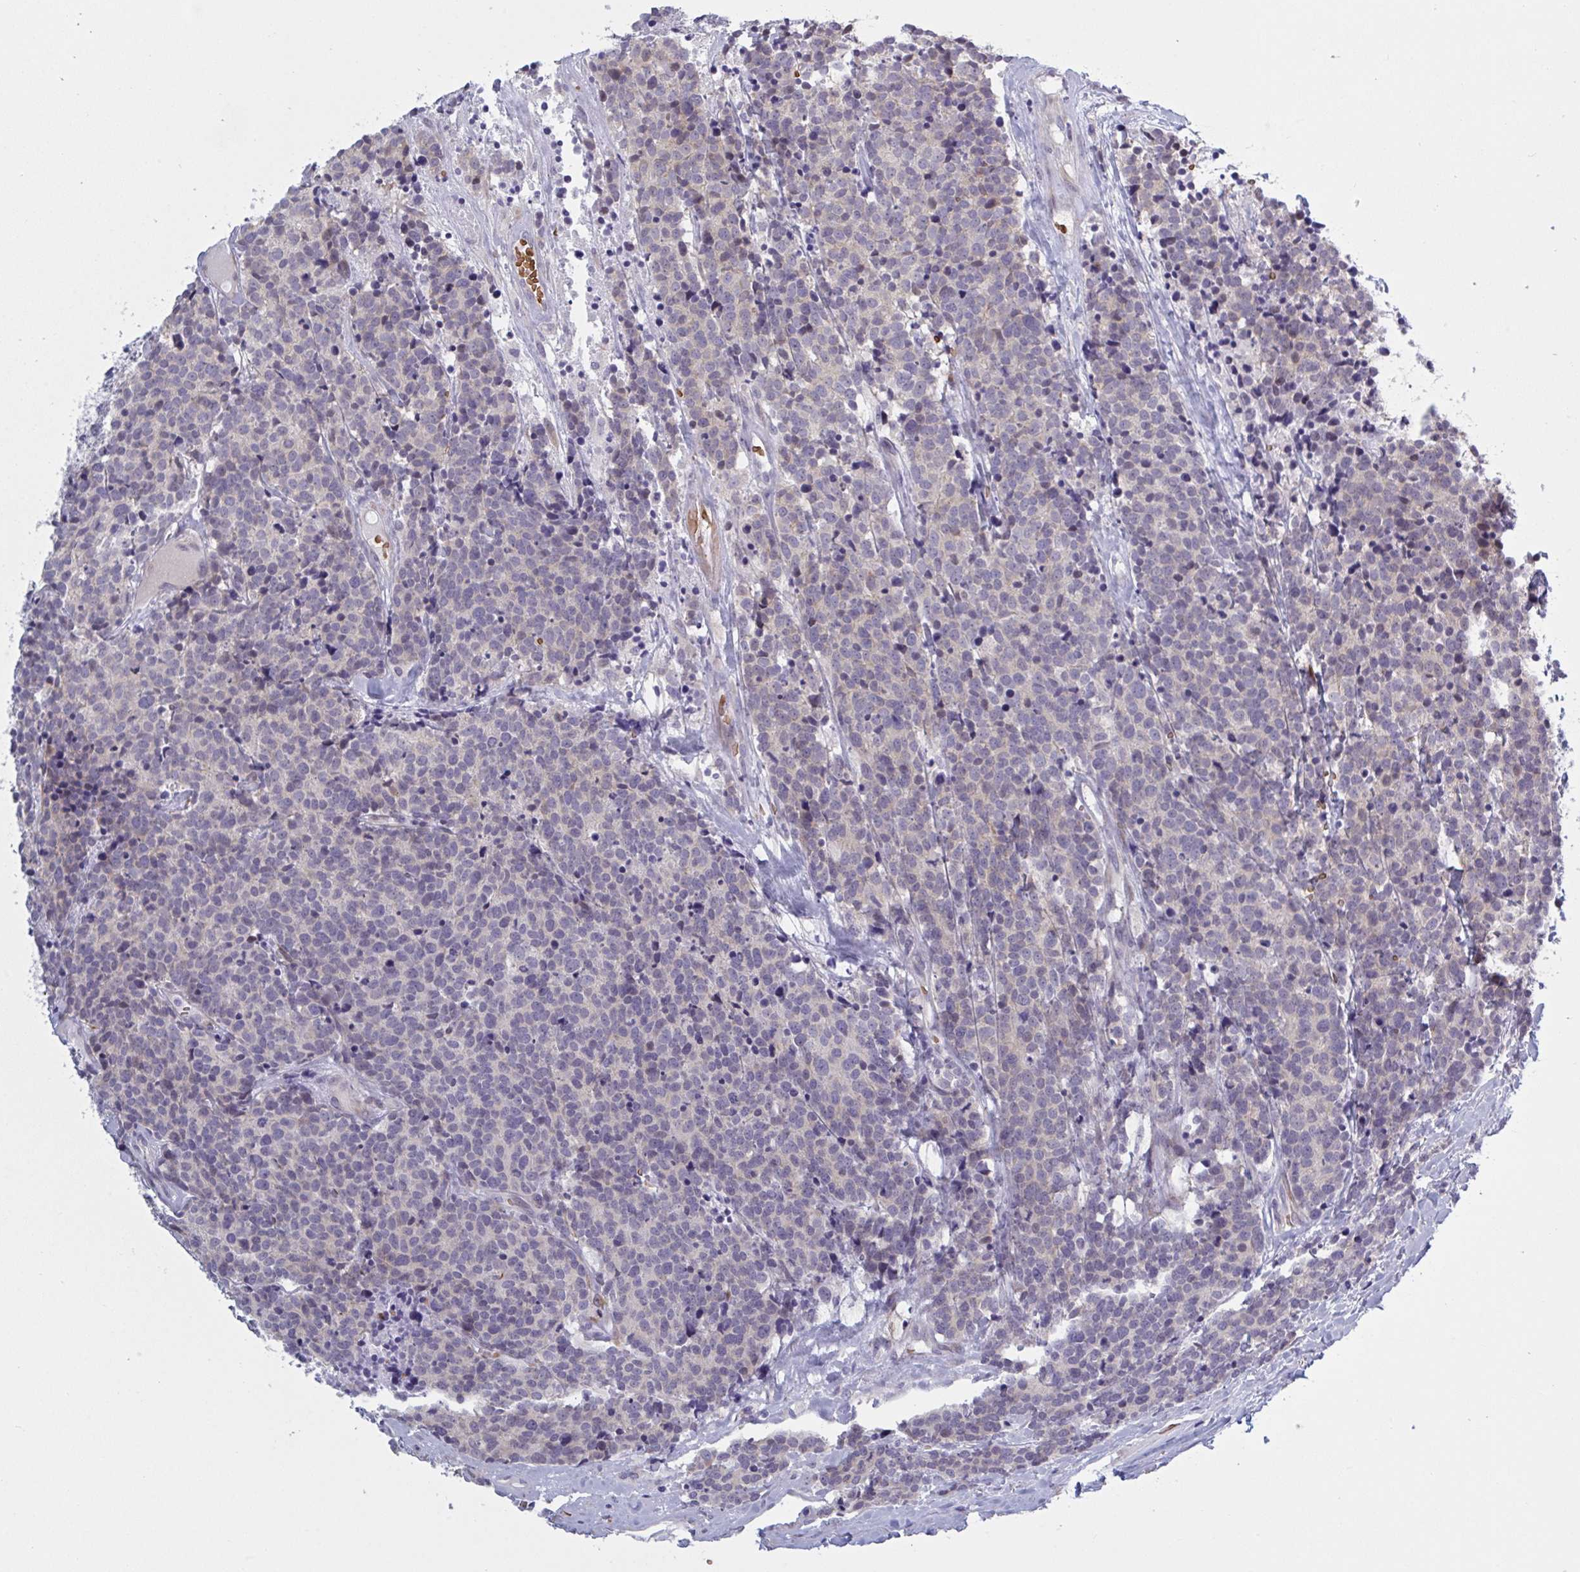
{"staining": {"intensity": "negative", "quantity": "none", "location": "none"}, "tissue": "carcinoid", "cell_type": "Tumor cells", "image_type": "cancer", "snomed": [{"axis": "morphology", "description": "Carcinoid, malignant, NOS"}, {"axis": "topography", "description": "Skin"}], "caption": "High power microscopy micrograph of an immunohistochemistry micrograph of malignant carcinoid, revealing no significant staining in tumor cells.", "gene": "HSD11B2", "patient": {"sex": "female", "age": 79}}